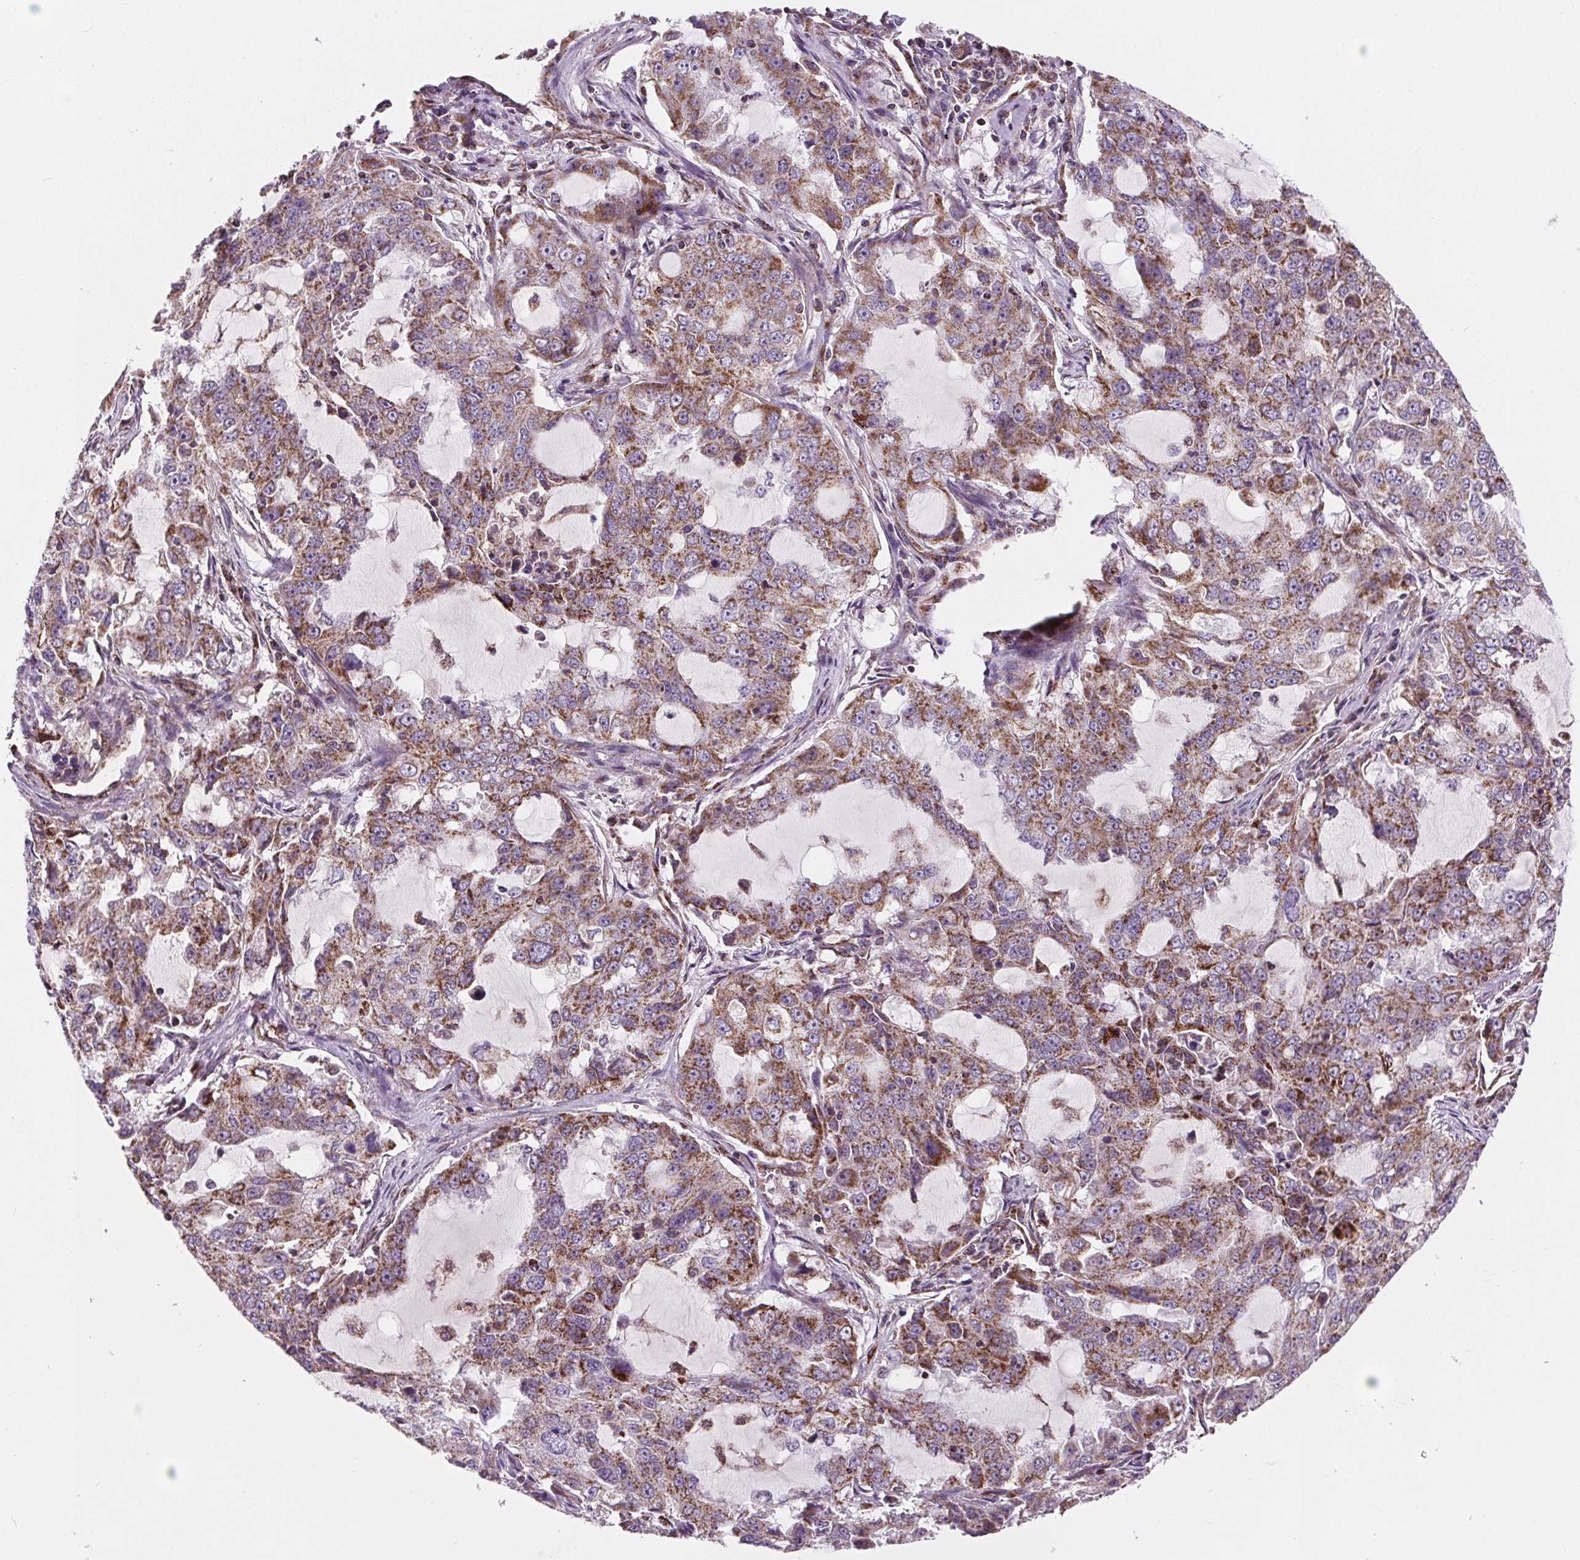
{"staining": {"intensity": "moderate", "quantity": "25%-75%", "location": "cytoplasmic/membranous"}, "tissue": "lung cancer", "cell_type": "Tumor cells", "image_type": "cancer", "snomed": [{"axis": "morphology", "description": "Adenocarcinoma, NOS"}, {"axis": "topography", "description": "Lung"}], "caption": "Protein expression analysis of human lung cancer reveals moderate cytoplasmic/membranous staining in approximately 25%-75% of tumor cells.", "gene": "GOLT1B", "patient": {"sex": "female", "age": 61}}